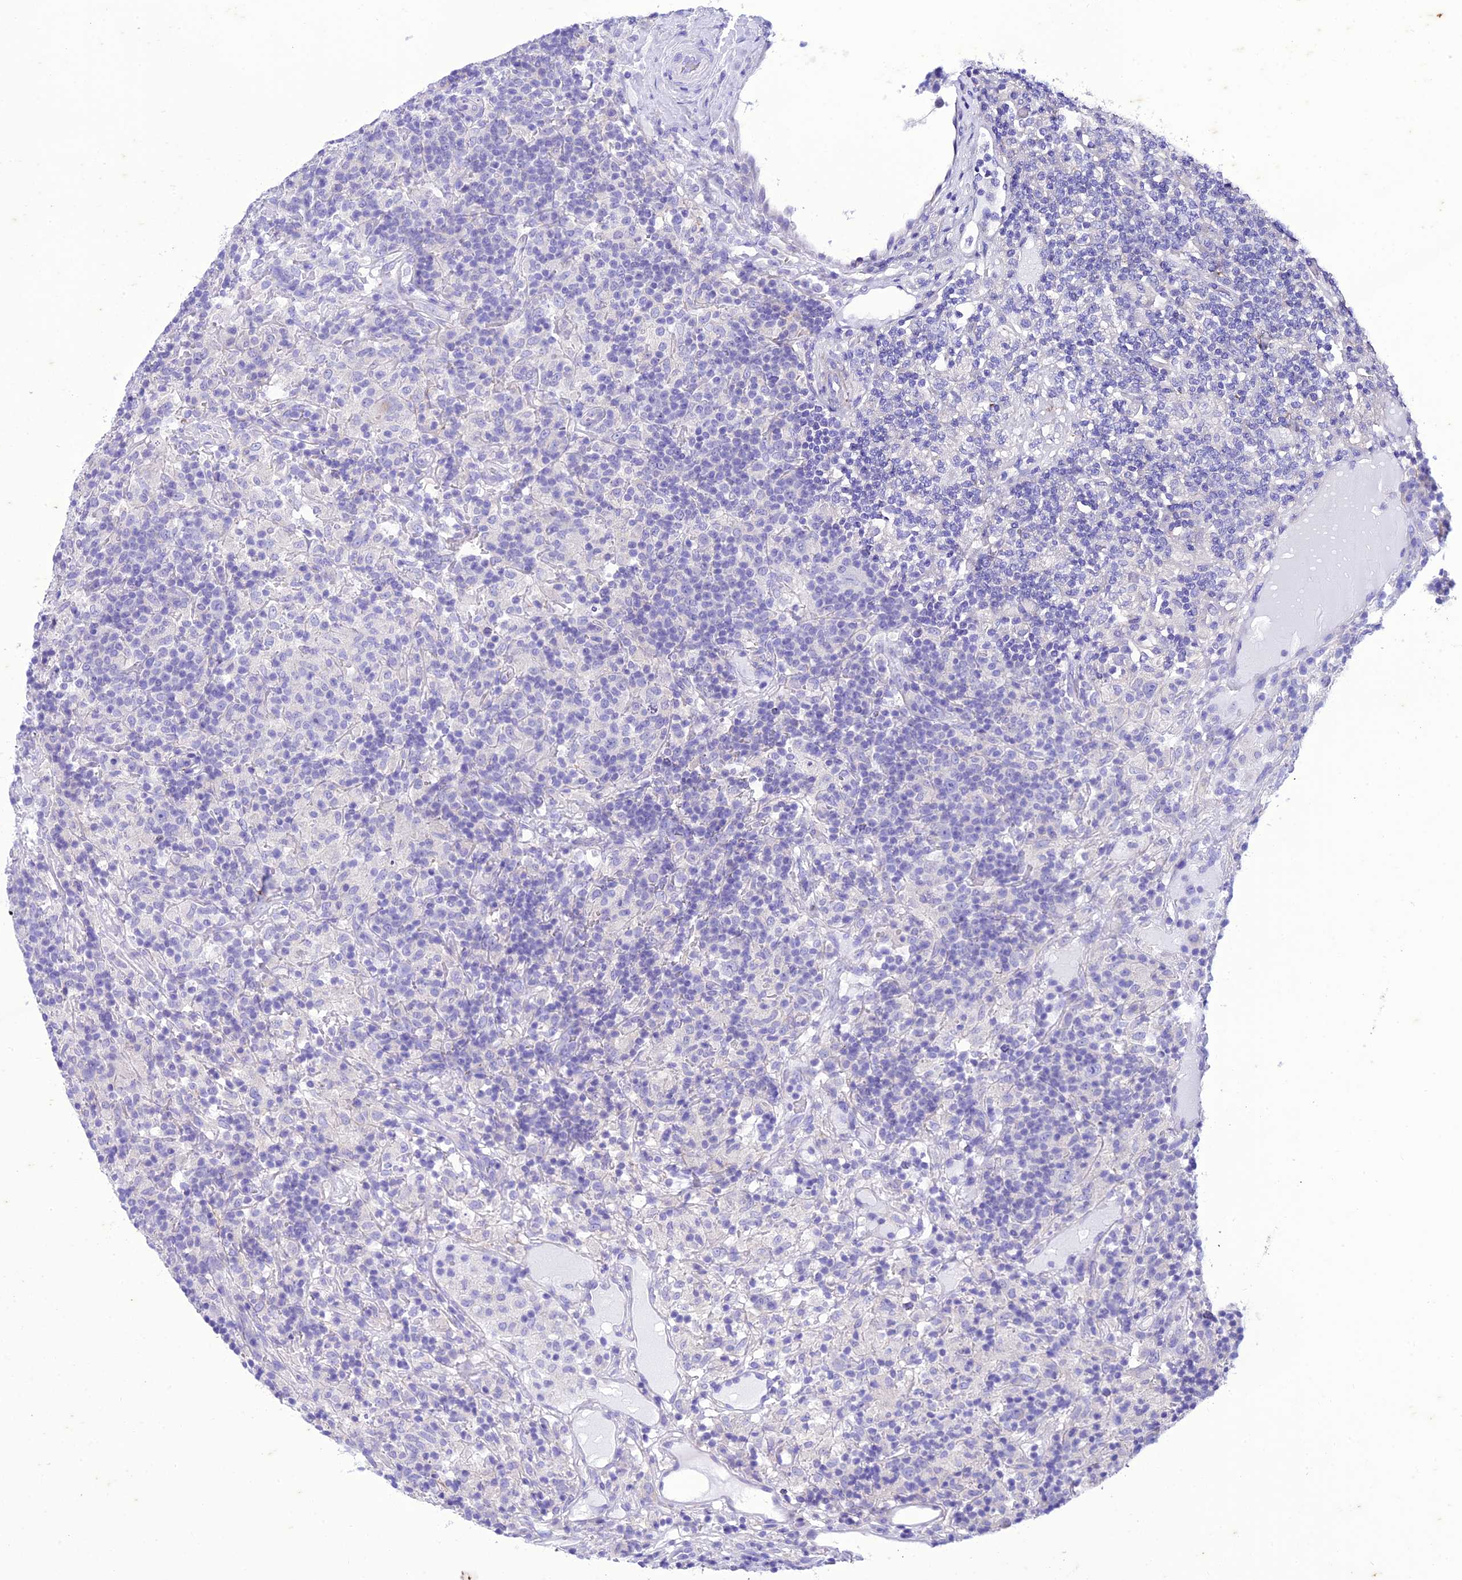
{"staining": {"intensity": "negative", "quantity": "none", "location": "none"}, "tissue": "lymphoma", "cell_type": "Tumor cells", "image_type": "cancer", "snomed": [{"axis": "morphology", "description": "Hodgkin's disease, NOS"}, {"axis": "topography", "description": "Lymph node"}], "caption": "DAB immunohistochemical staining of lymphoma exhibits no significant expression in tumor cells. The staining is performed using DAB (3,3'-diaminobenzidine) brown chromogen with nuclei counter-stained in using hematoxylin.", "gene": "VPS52", "patient": {"sex": "male", "age": 70}}